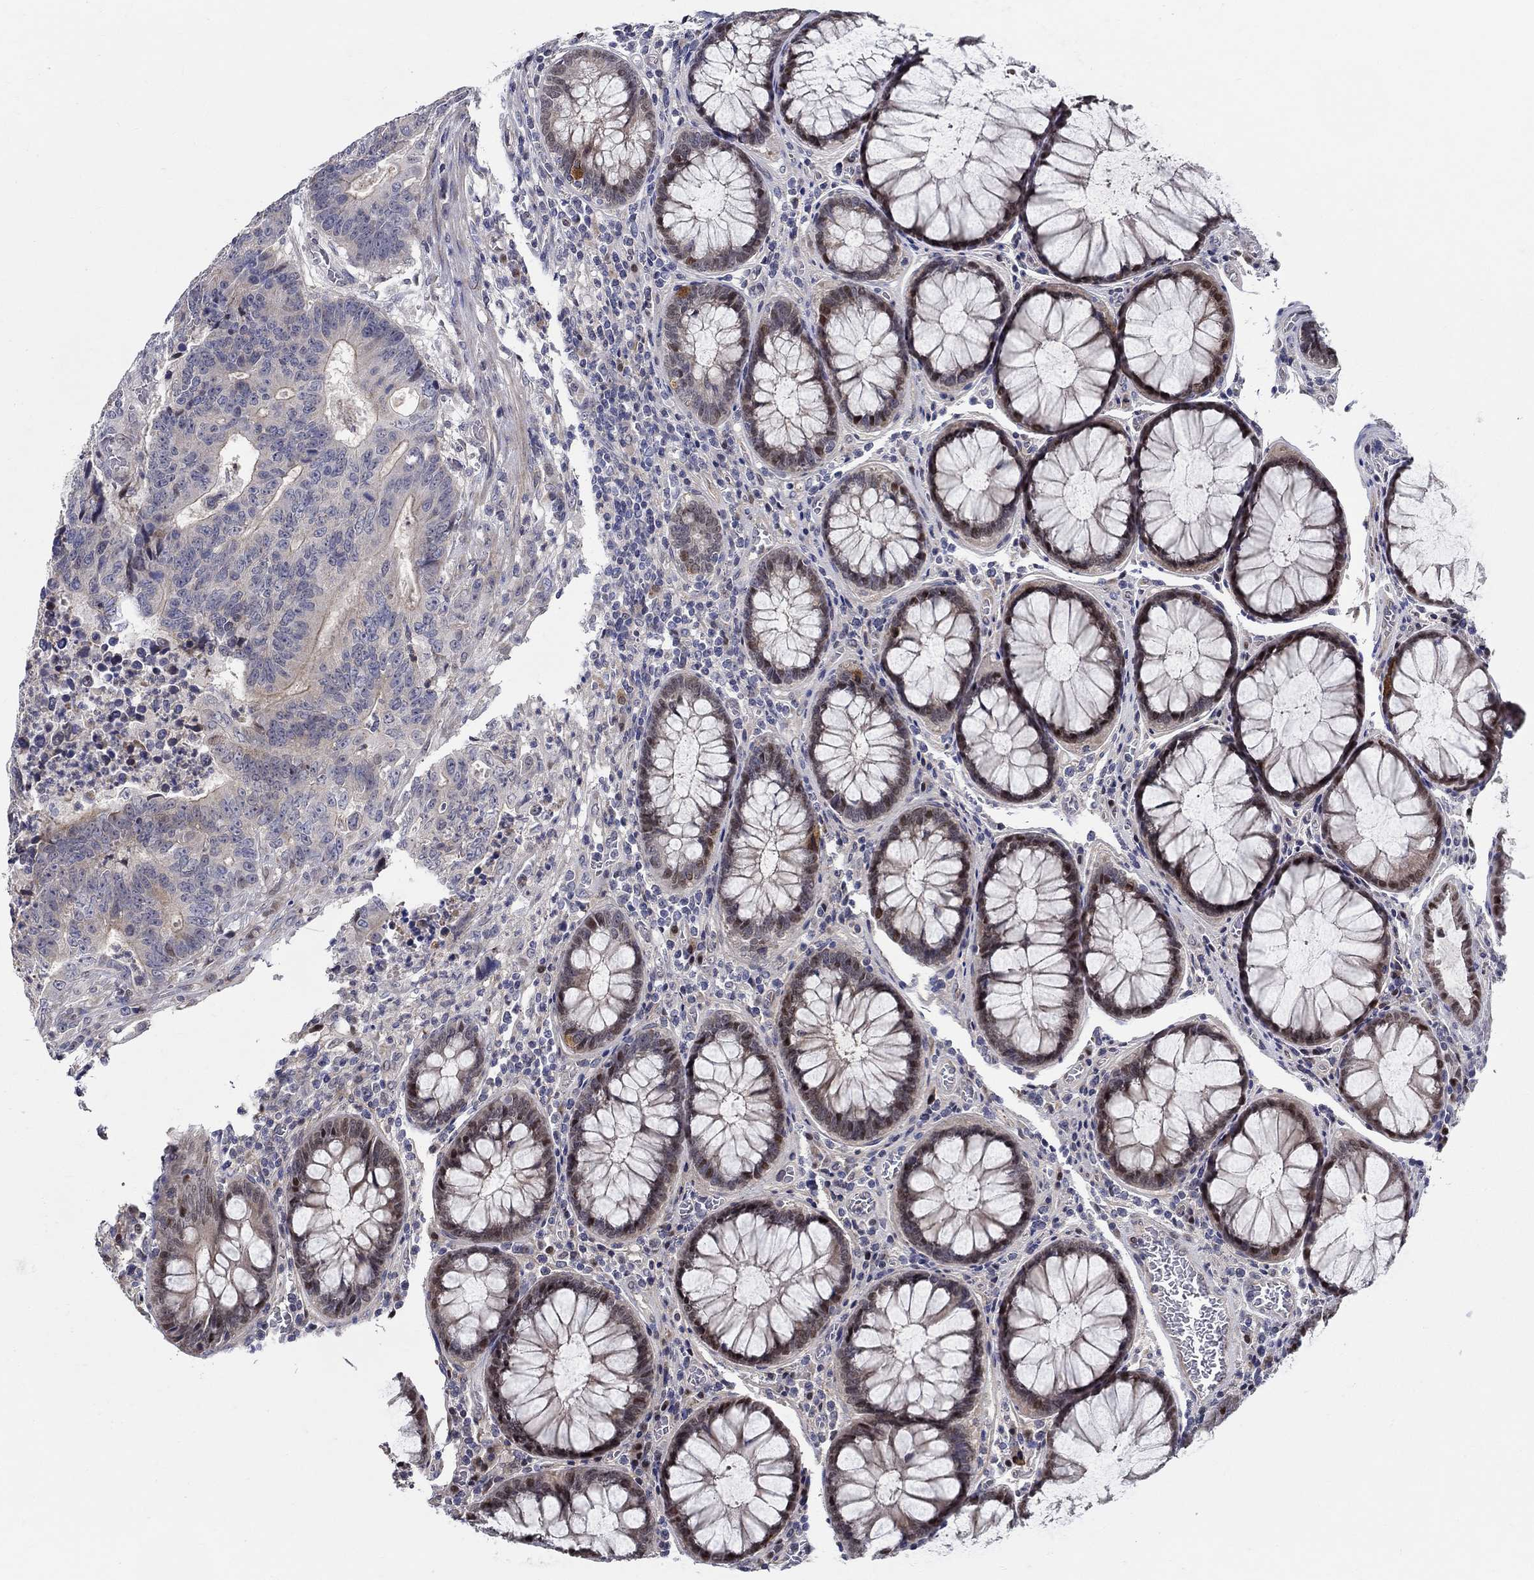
{"staining": {"intensity": "weak", "quantity": "<25%", "location": "cytoplasmic/membranous"}, "tissue": "colorectal cancer", "cell_type": "Tumor cells", "image_type": "cancer", "snomed": [{"axis": "morphology", "description": "Adenocarcinoma, NOS"}, {"axis": "topography", "description": "Colon"}], "caption": "A micrograph of human colorectal cancer (adenocarcinoma) is negative for staining in tumor cells.", "gene": "C16orf46", "patient": {"sex": "female", "age": 48}}